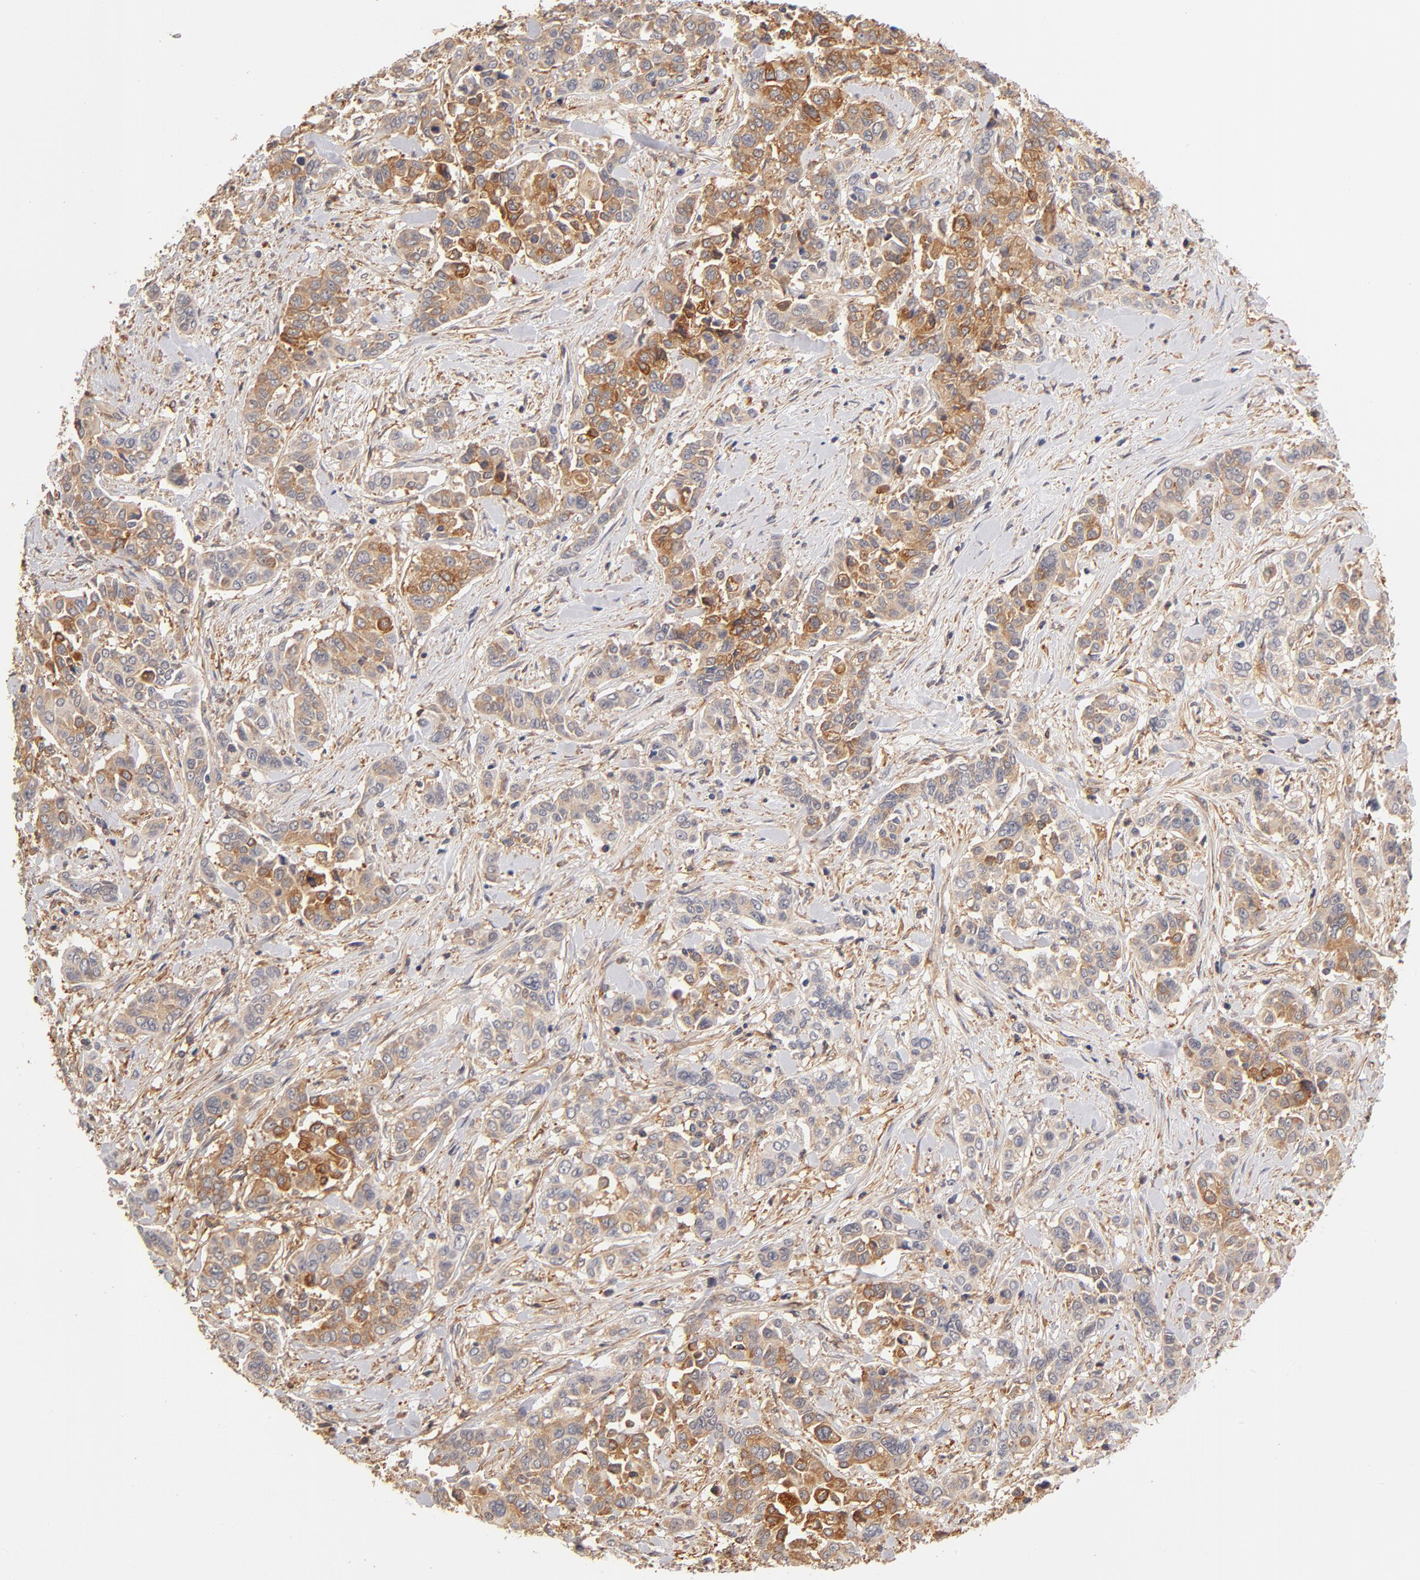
{"staining": {"intensity": "moderate", "quantity": "25%-75%", "location": "cytoplasmic/membranous"}, "tissue": "pancreatic cancer", "cell_type": "Tumor cells", "image_type": "cancer", "snomed": [{"axis": "morphology", "description": "Adenocarcinoma, NOS"}, {"axis": "topography", "description": "Pancreas"}], "caption": "Tumor cells reveal medium levels of moderate cytoplasmic/membranous expression in approximately 25%-75% of cells in pancreatic cancer (adenocarcinoma).", "gene": "FCMR", "patient": {"sex": "female", "age": 52}}